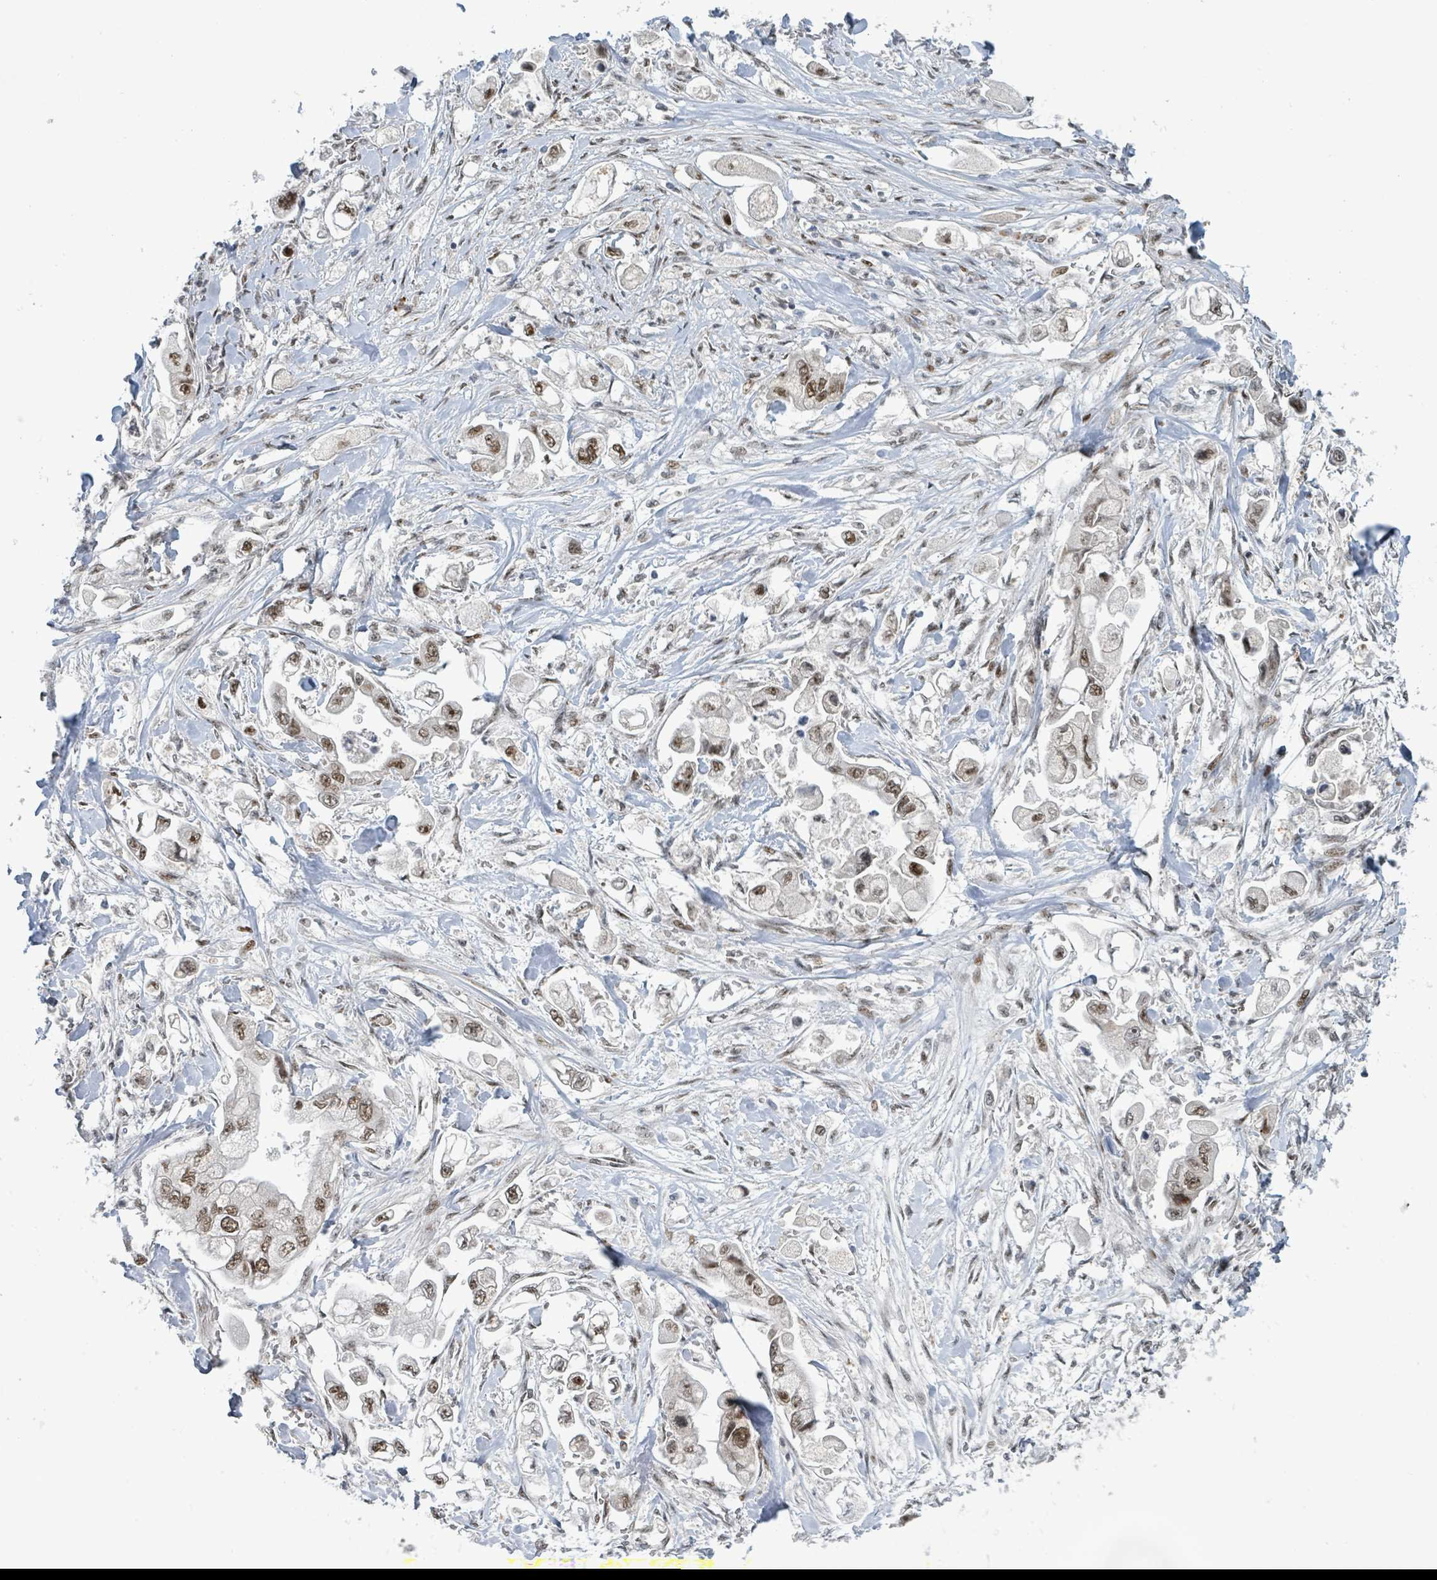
{"staining": {"intensity": "moderate", "quantity": ">75%", "location": "nuclear"}, "tissue": "stomach cancer", "cell_type": "Tumor cells", "image_type": "cancer", "snomed": [{"axis": "morphology", "description": "Adenocarcinoma, NOS"}, {"axis": "topography", "description": "Stomach"}], "caption": "The micrograph exhibits immunohistochemical staining of stomach adenocarcinoma. There is moderate nuclear expression is identified in about >75% of tumor cells. (DAB (3,3'-diaminobenzidine) IHC with brightfield microscopy, high magnification).", "gene": "KLF3", "patient": {"sex": "male", "age": 62}}